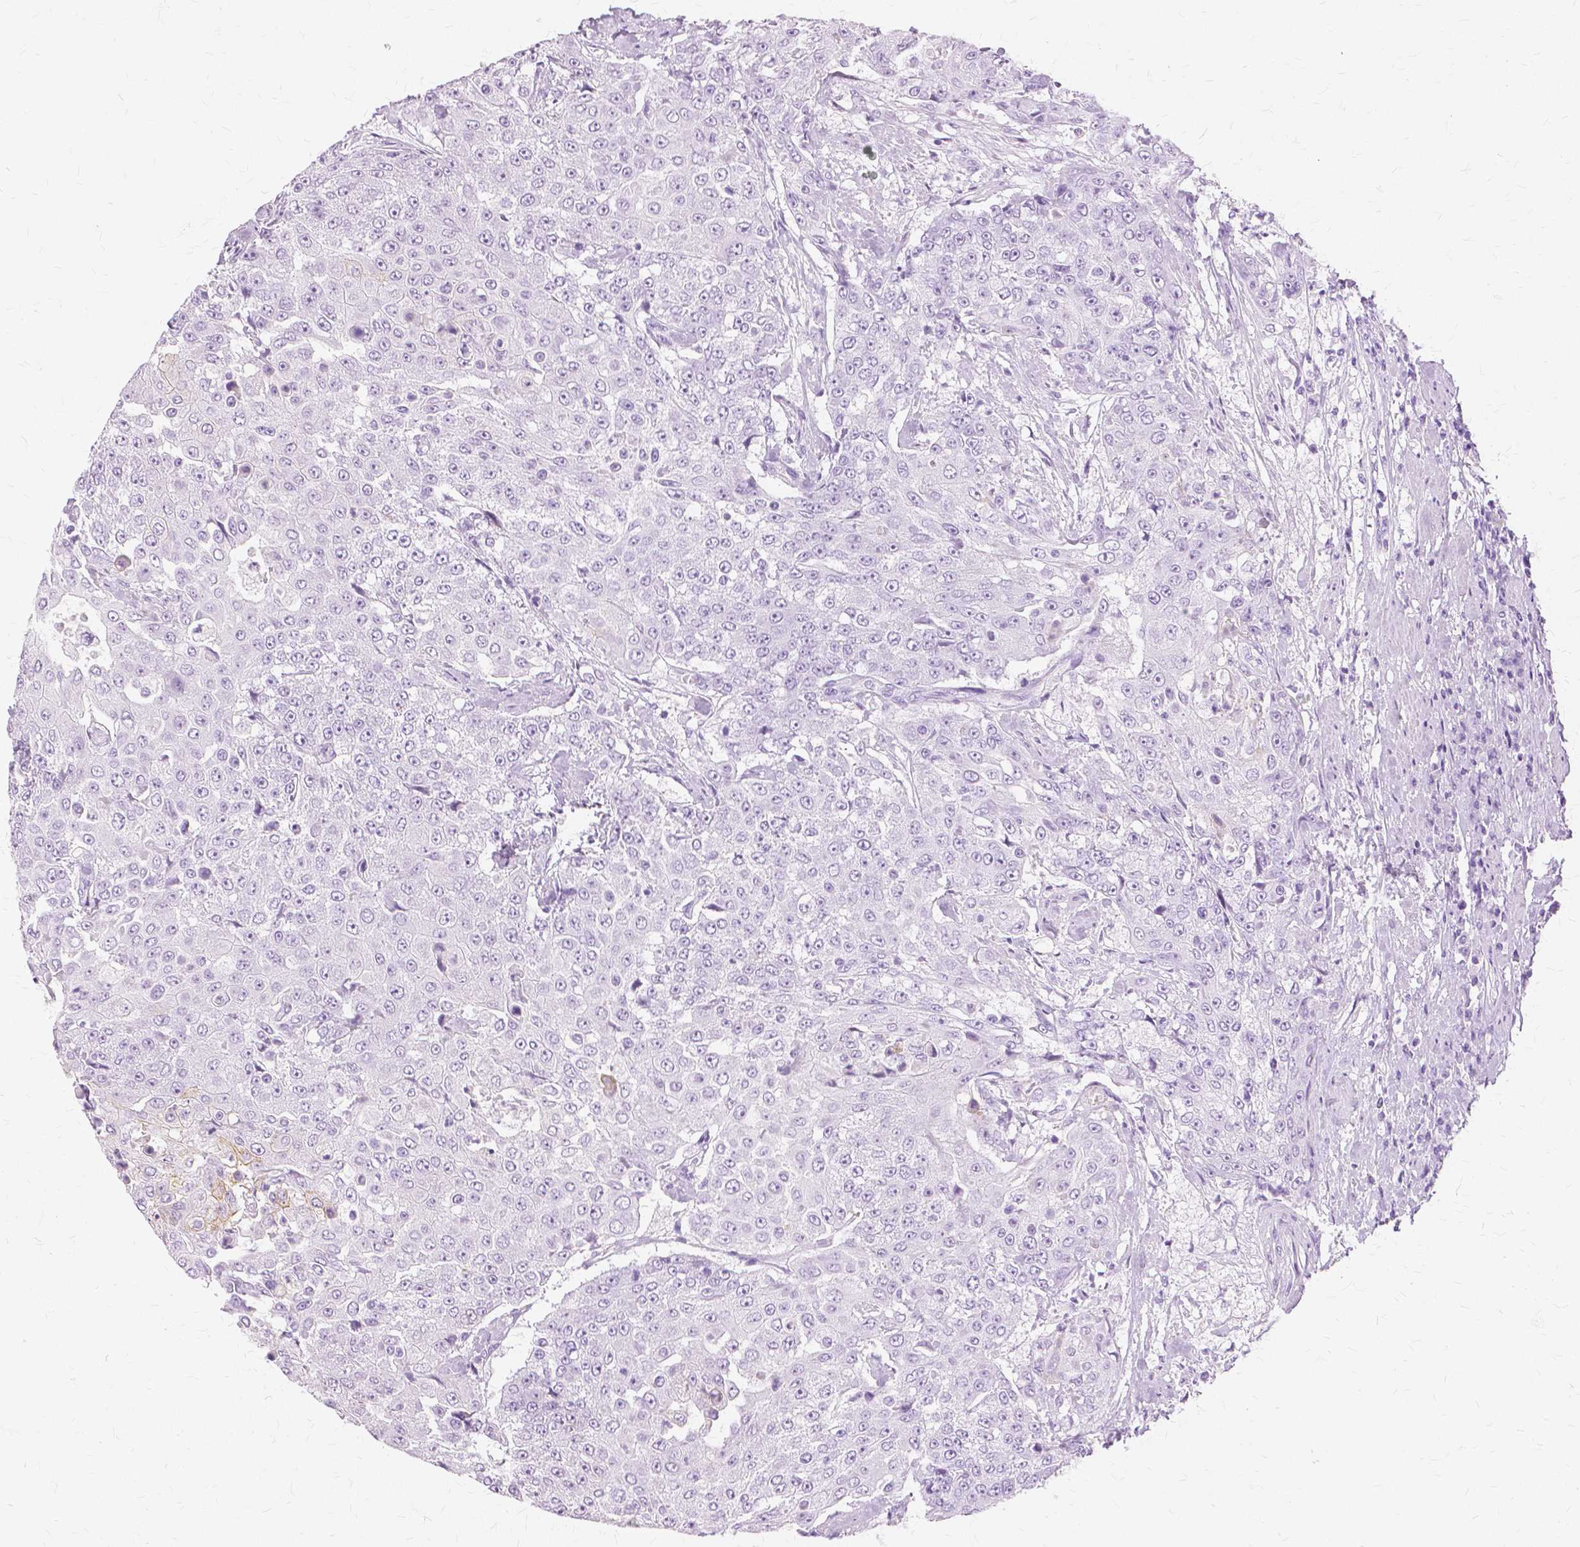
{"staining": {"intensity": "negative", "quantity": "none", "location": "none"}, "tissue": "urothelial cancer", "cell_type": "Tumor cells", "image_type": "cancer", "snomed": [{"axis": "morphology", "description": "Urothelial carcinoma, High grade"}, {"axis": "topography", "description": "Urinary bladder"}], "caption": "Human urothelial cancer stained for a protein using immunohistochemistry shows no staining in tumor cells.", "gene": "TGM1", "patient": {"sex": "female", "age": 63}}